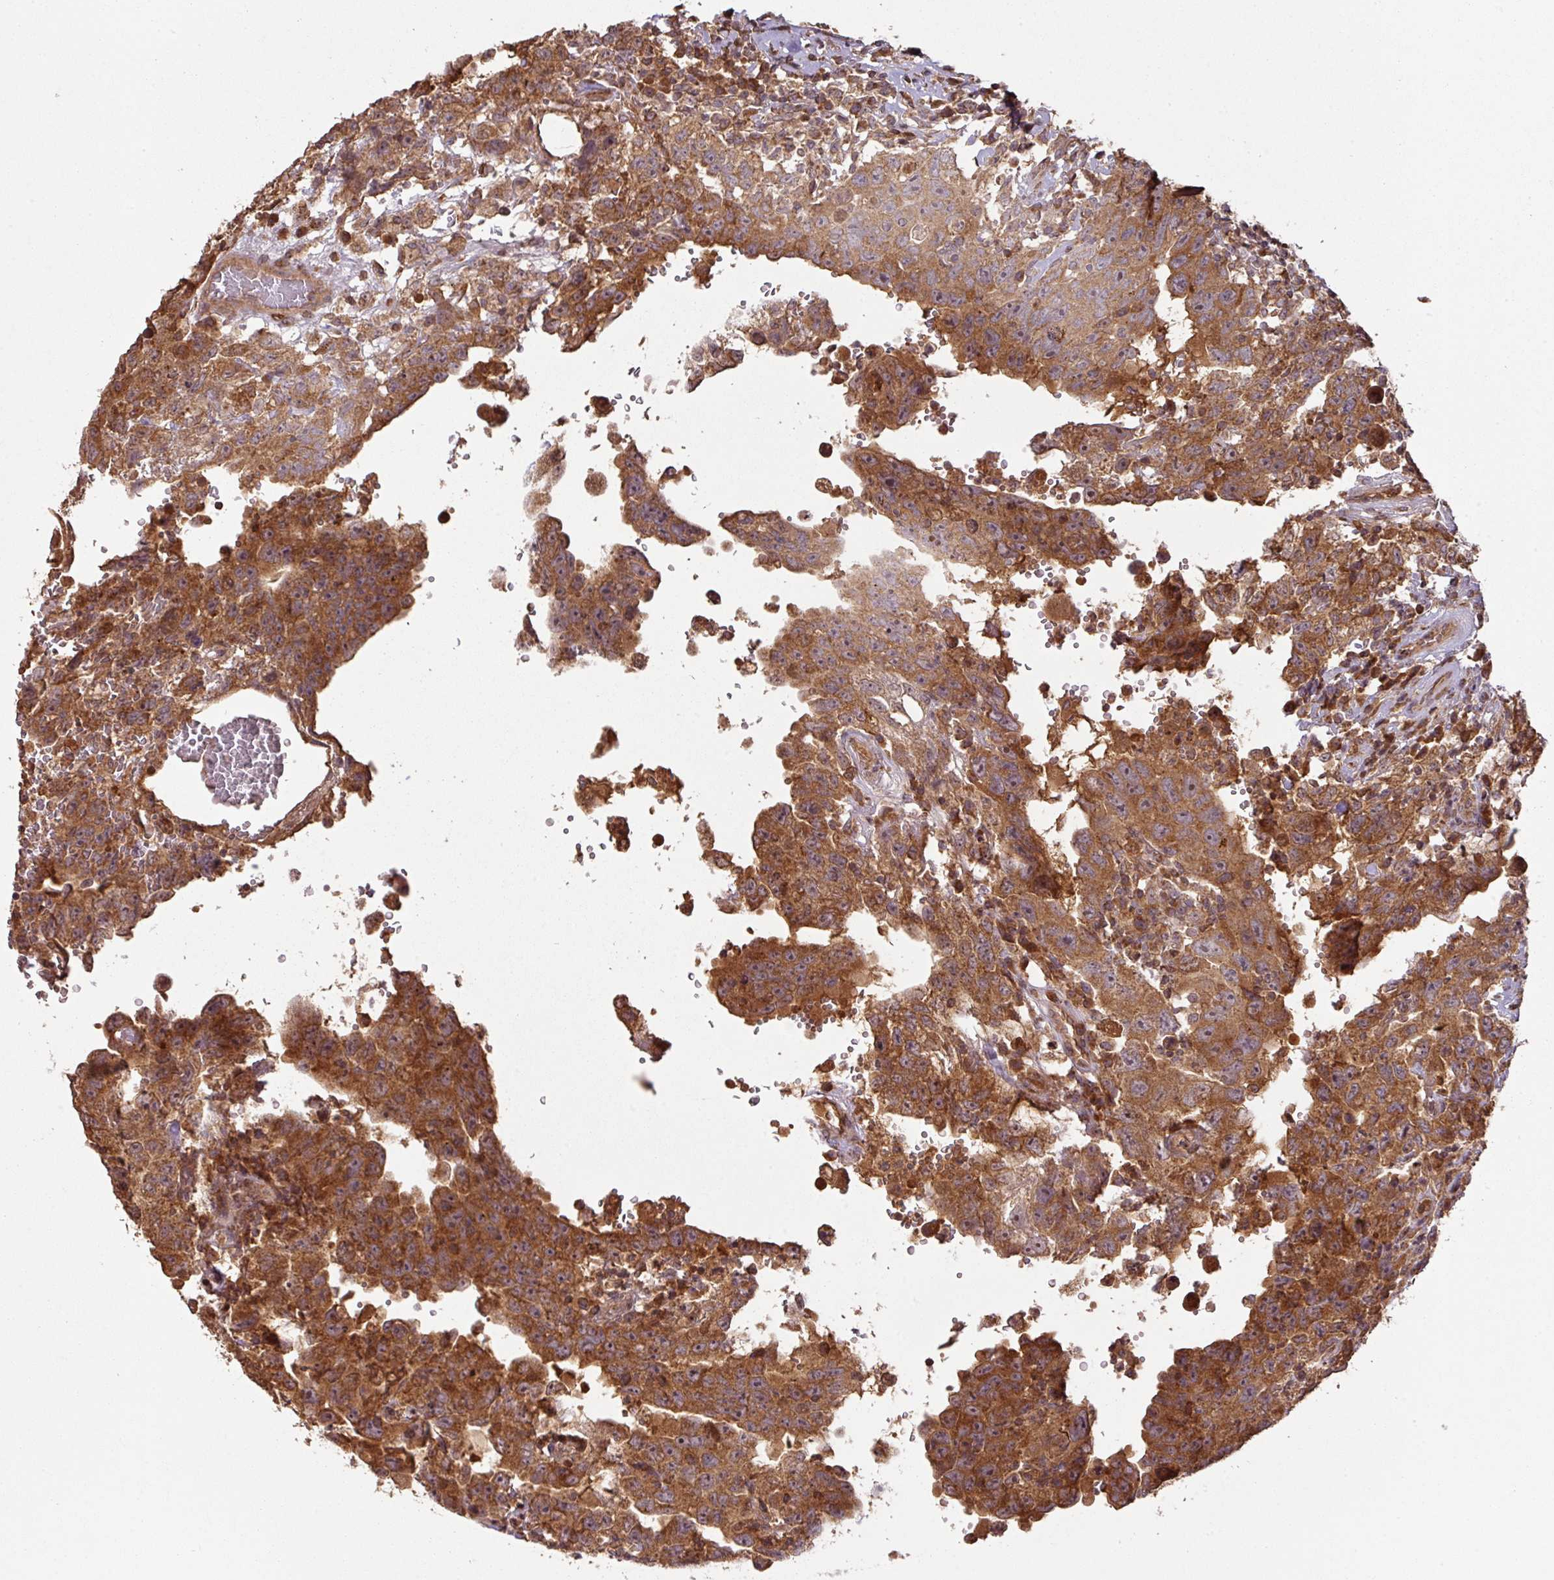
{"staining": {"intensity": "strong", "quantity": ">75%", "location": "cytoplasmic/membranous"}, "tissue": "testis cancer", "cell_type": "Tumor cells", "image_type": "cancer", "snomed": [{"axis": "morphology", "description": "Carcinoma, Embryonal, NOS"}, {"axis": "topography", "description": "Testis"}], "caption": "A high-resolution micrograph shows IHC staining of testis embryonal carcinoma, which exhibits strong cytoplasmic/membranous positivity in about >75% of tumor cells.", "gene": "MRRF", "patient": {"sex": "male", "age": 26}}